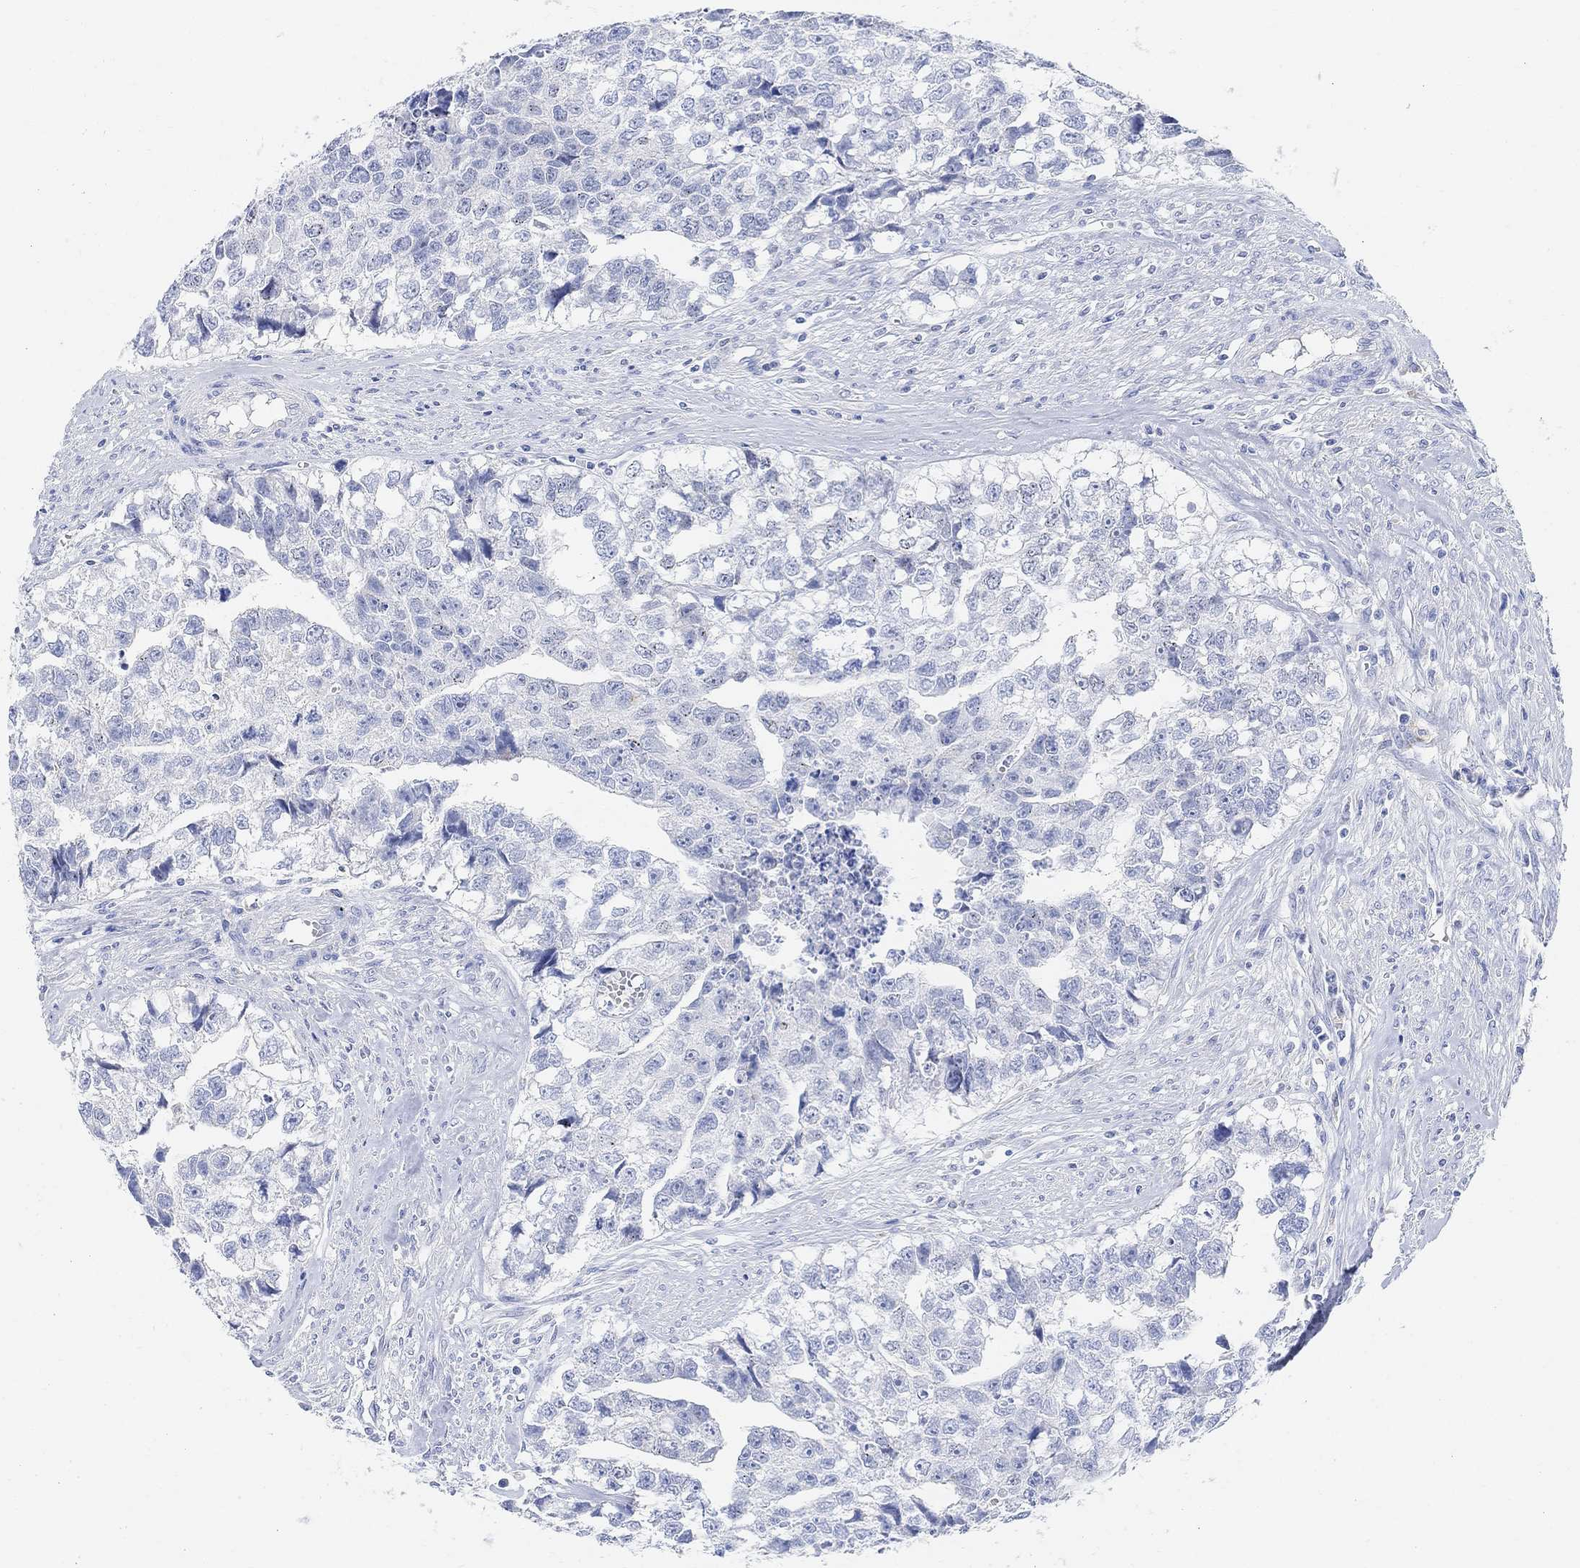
{"staining": {"intensity": "negative", "quantity": "none", "location": "none"}, "tissue": "testis cancer", "cell_type": "Tumor cells", "image_type": "cancer", "snomed": [{"axis": "morphology", "description": "Carcinoma, Embryonal, NOS"}, {"axis": "morphology", "description": "Teratoma, malignant, NOS"}, {"axis": "topography", "description": "Testis"}], "caption": "The immunohistochemistry photomicrograph has no significant staining in tumor cells of testis embryonal carcinoma tissue.", "gene": "RETNLB", "patient": {"sex": "male", "age": 44}}